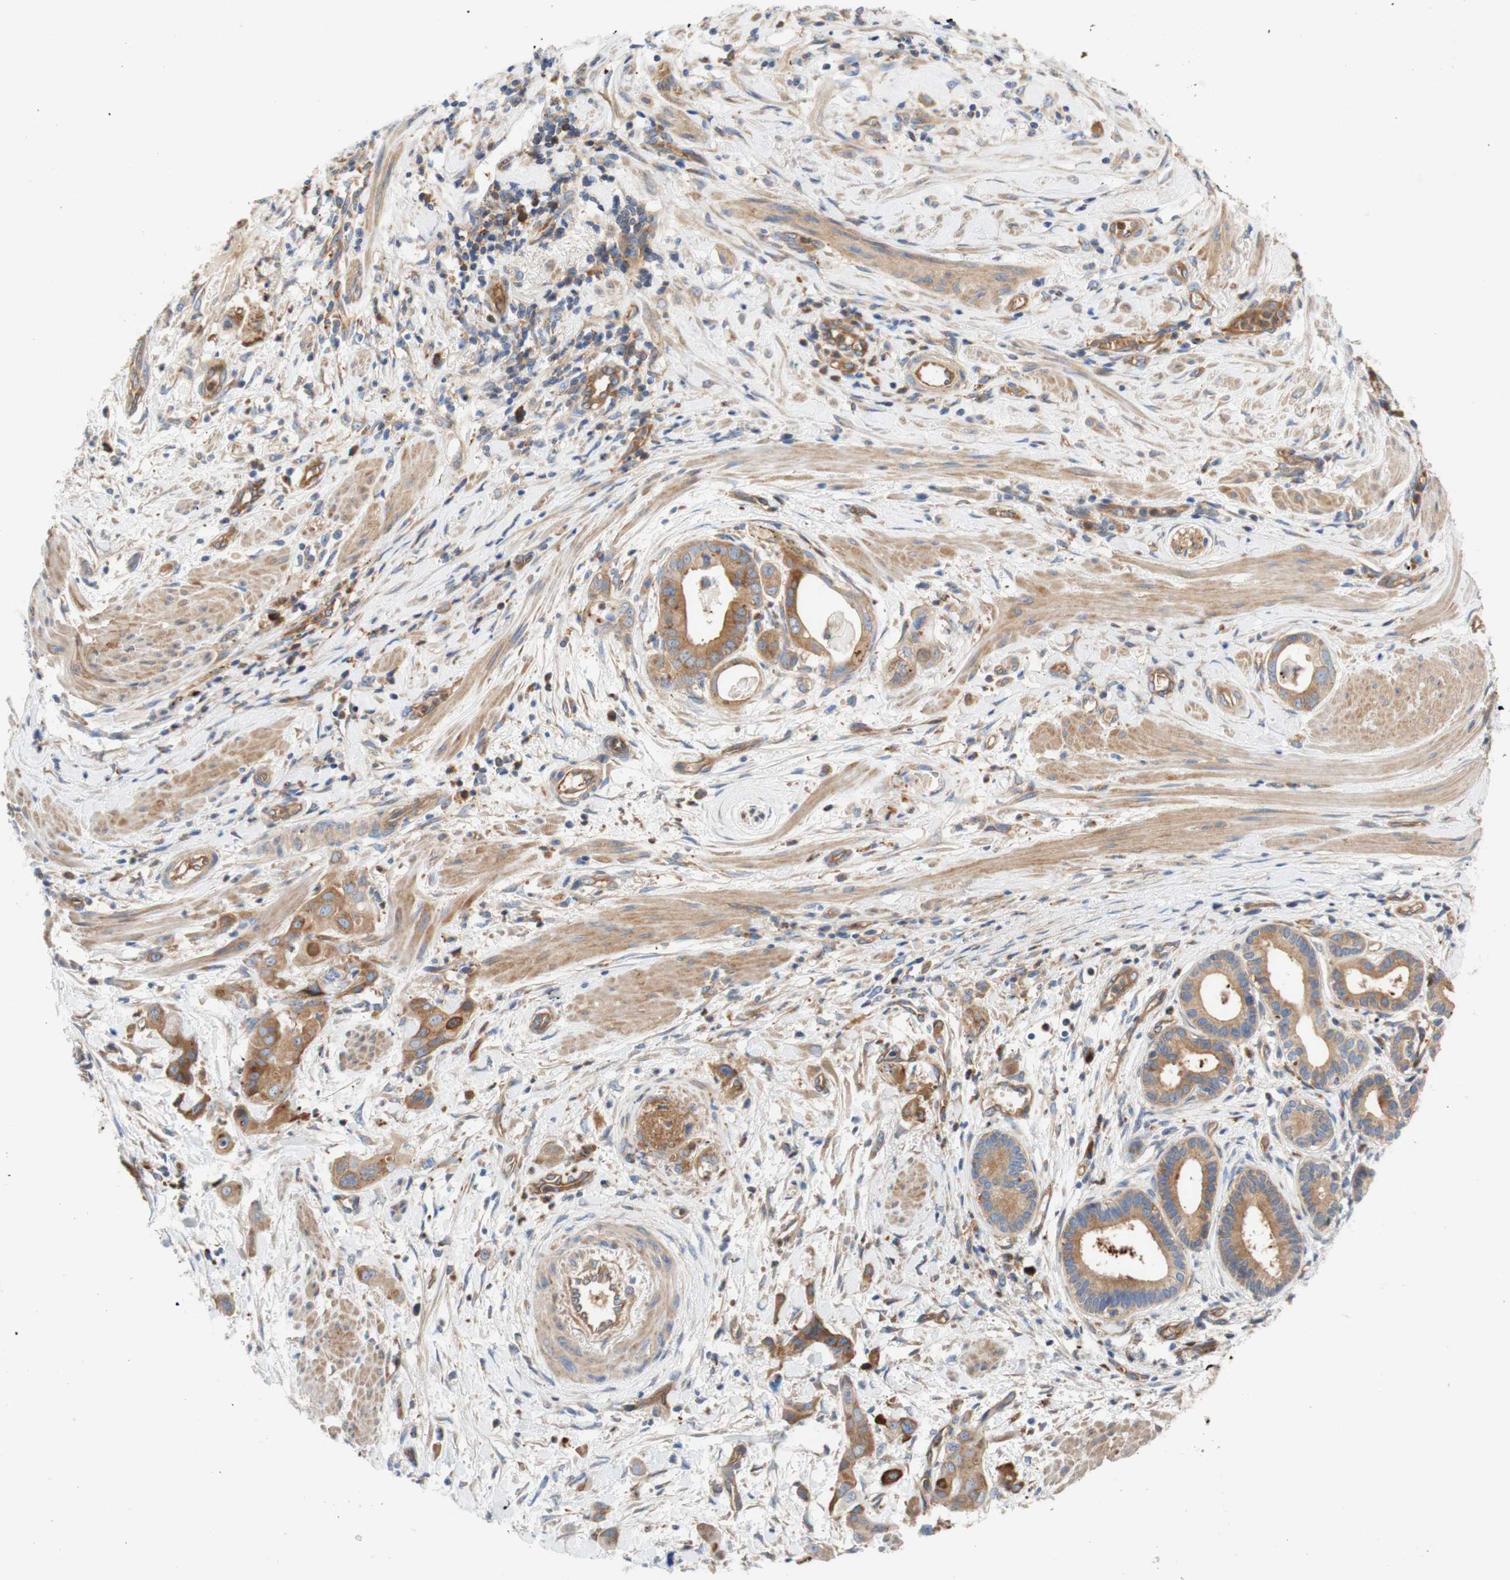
{"staining": {"intensity": "moderate", "quantity": "25%-75%", "location": "cytoplasmic/membranous"}, "tissue": "pancreatic cancer", "cell_type": "Tumor cells", "image_type": "cancer", "snomed": [{"axis": "morphology", "description": "Adenocarcinoma, NOS"}, {"axis": "topography", "description": "Pancreas"}], "caption": "This micrograph displays immunohistochemistry (IHC) staining of pancreatic adenocarcinoma, with medium moderate cytoplasmic/membranous expression in about 25%-75% of tumor cells.", "gene": "STOM", "patient": {"sex": "female", "age": 75}}